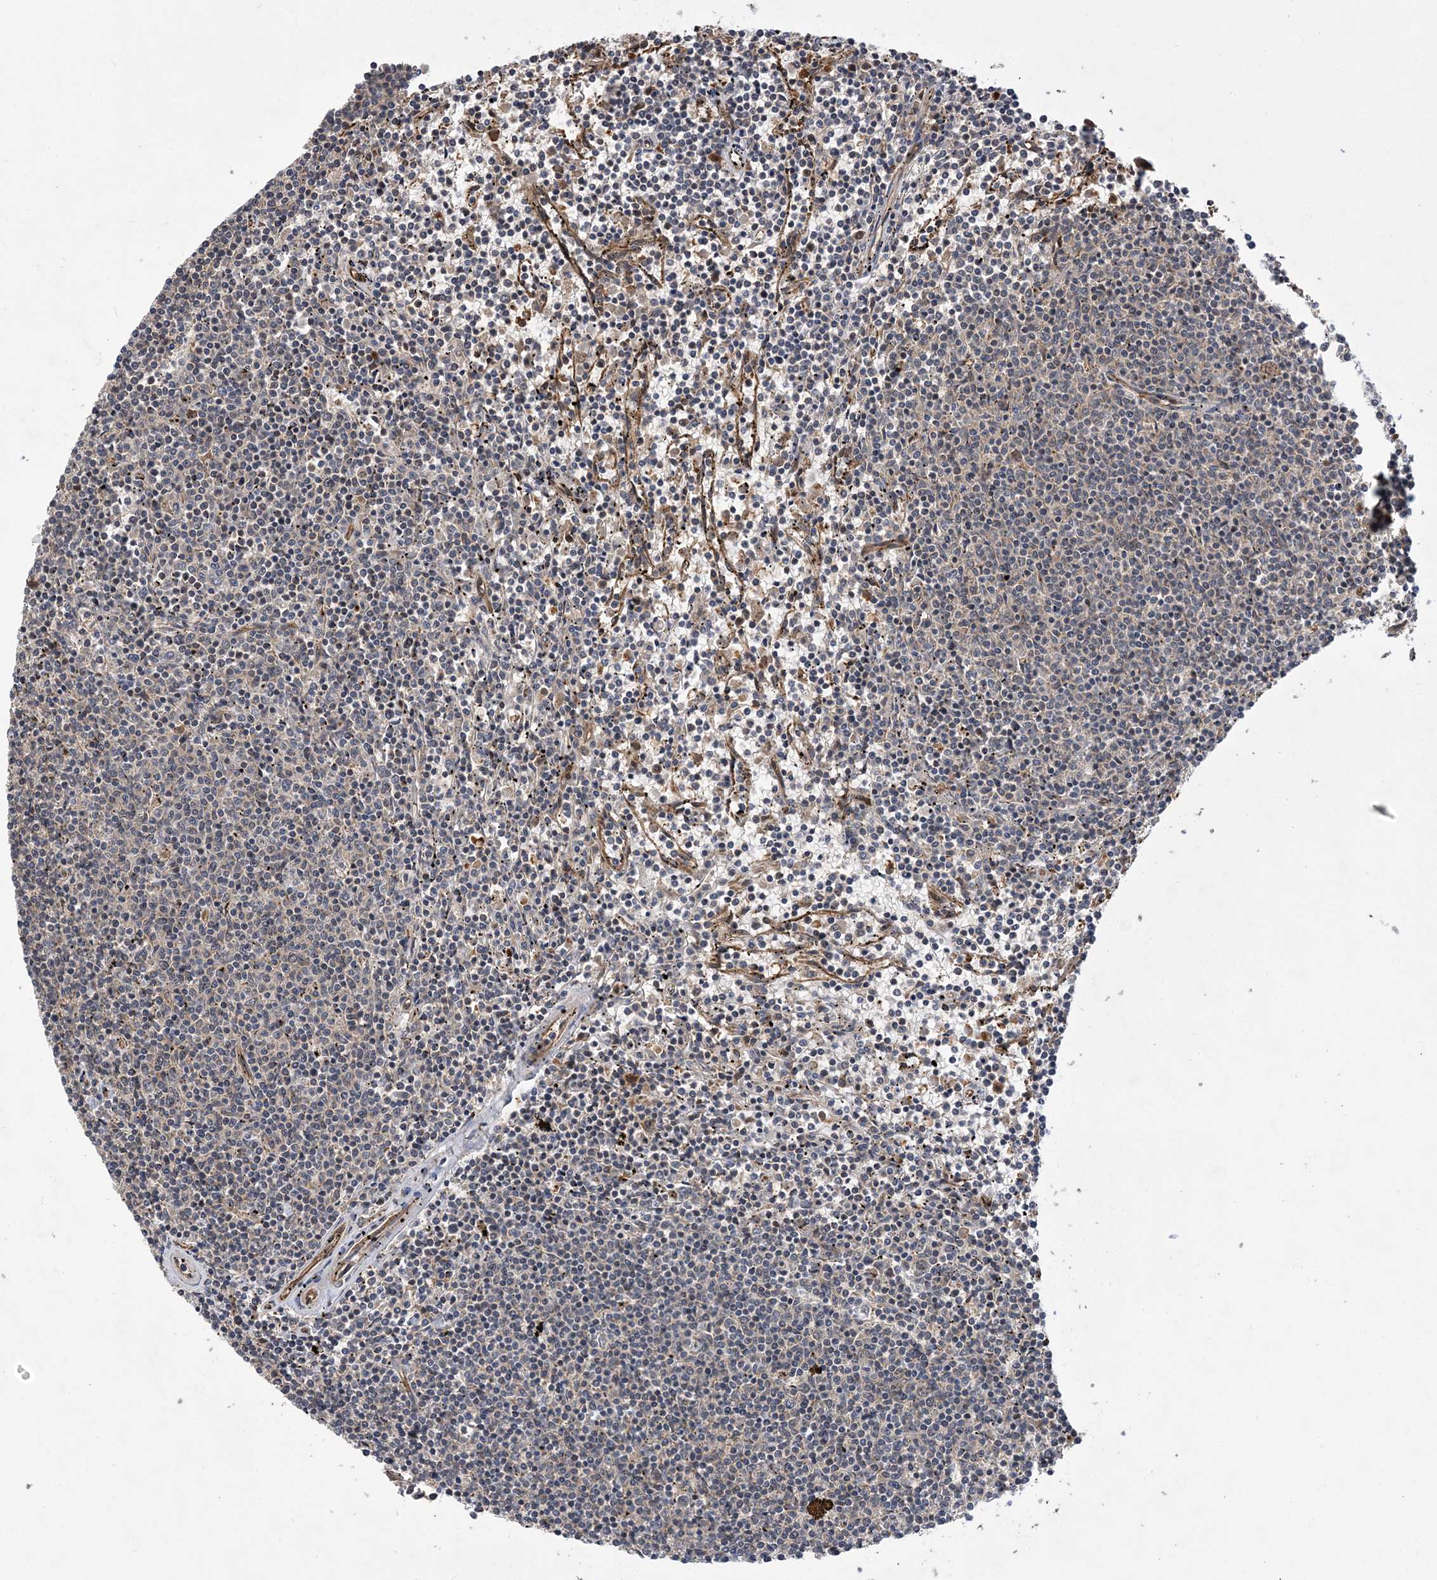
{"staining": {"intensity": "negative", "quantity": "none", "location": "none"}, "tissue": "lymphoma", "cell_type": "Tumor cells", "image_type": "cancer", "snomed": [{"axis": "morphology", "description": "Malignant lymphoma, non-Hodgkin's type, Low grade"}, {"axis": "topography", "description": "Spleen"}], "caption": "Immunohistochemistry (IHC) micrograph of neoplastic tissue: human low-grade malignant lymphoma, non-Hodgkin's type stained with DAB (3,3'-diaminobenzidine) shows no significant protein expression in tumor cells.", "gene": "ATG3", "patient": {"sex": "female", "age": 50}}